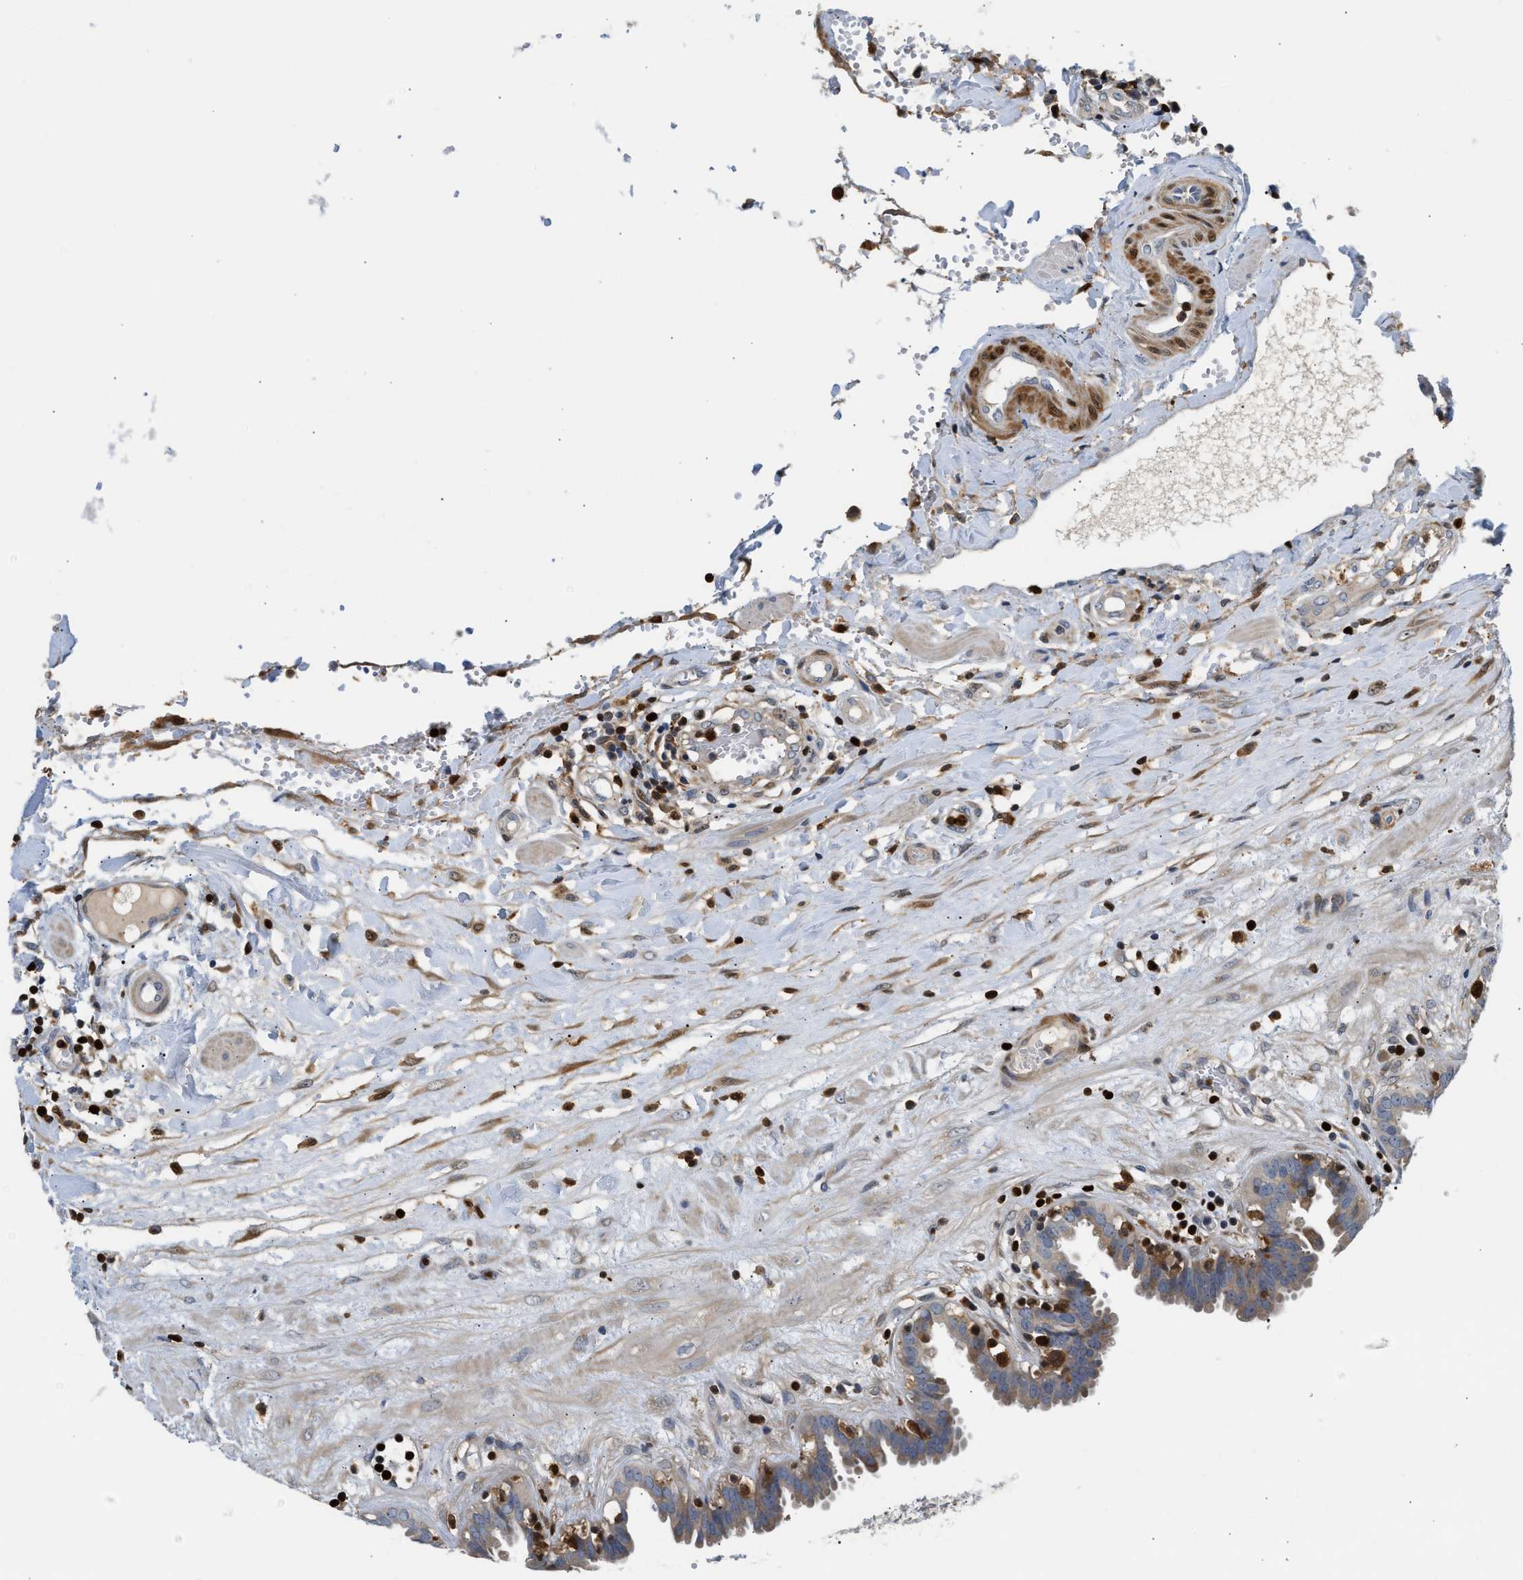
{"staining": {"intensity": "weak", "quantity": "25%-75%", "location": "cytoplasmic/membranous"}, "tissue": "fallopian tube", "cell_type": "Glandular cells", "image_type": "normal", "snomed": [{"axis": "morphology", "description": "Normal tissue, NOS"}, {"axis": "topography", "description": "Fallopian tube"}, {"axis": "topography", "description": "Placenta"}], "caption": "Protein staining shows weak cytoplasmic/membranous staining in approximately 25%-75% of glandular cells in benign fallopian tube. (Brightfield microscopy of DAB IHC at high magnification).", "gene": "SLIT2", "patient": {"sex": "female", "age": 32}}